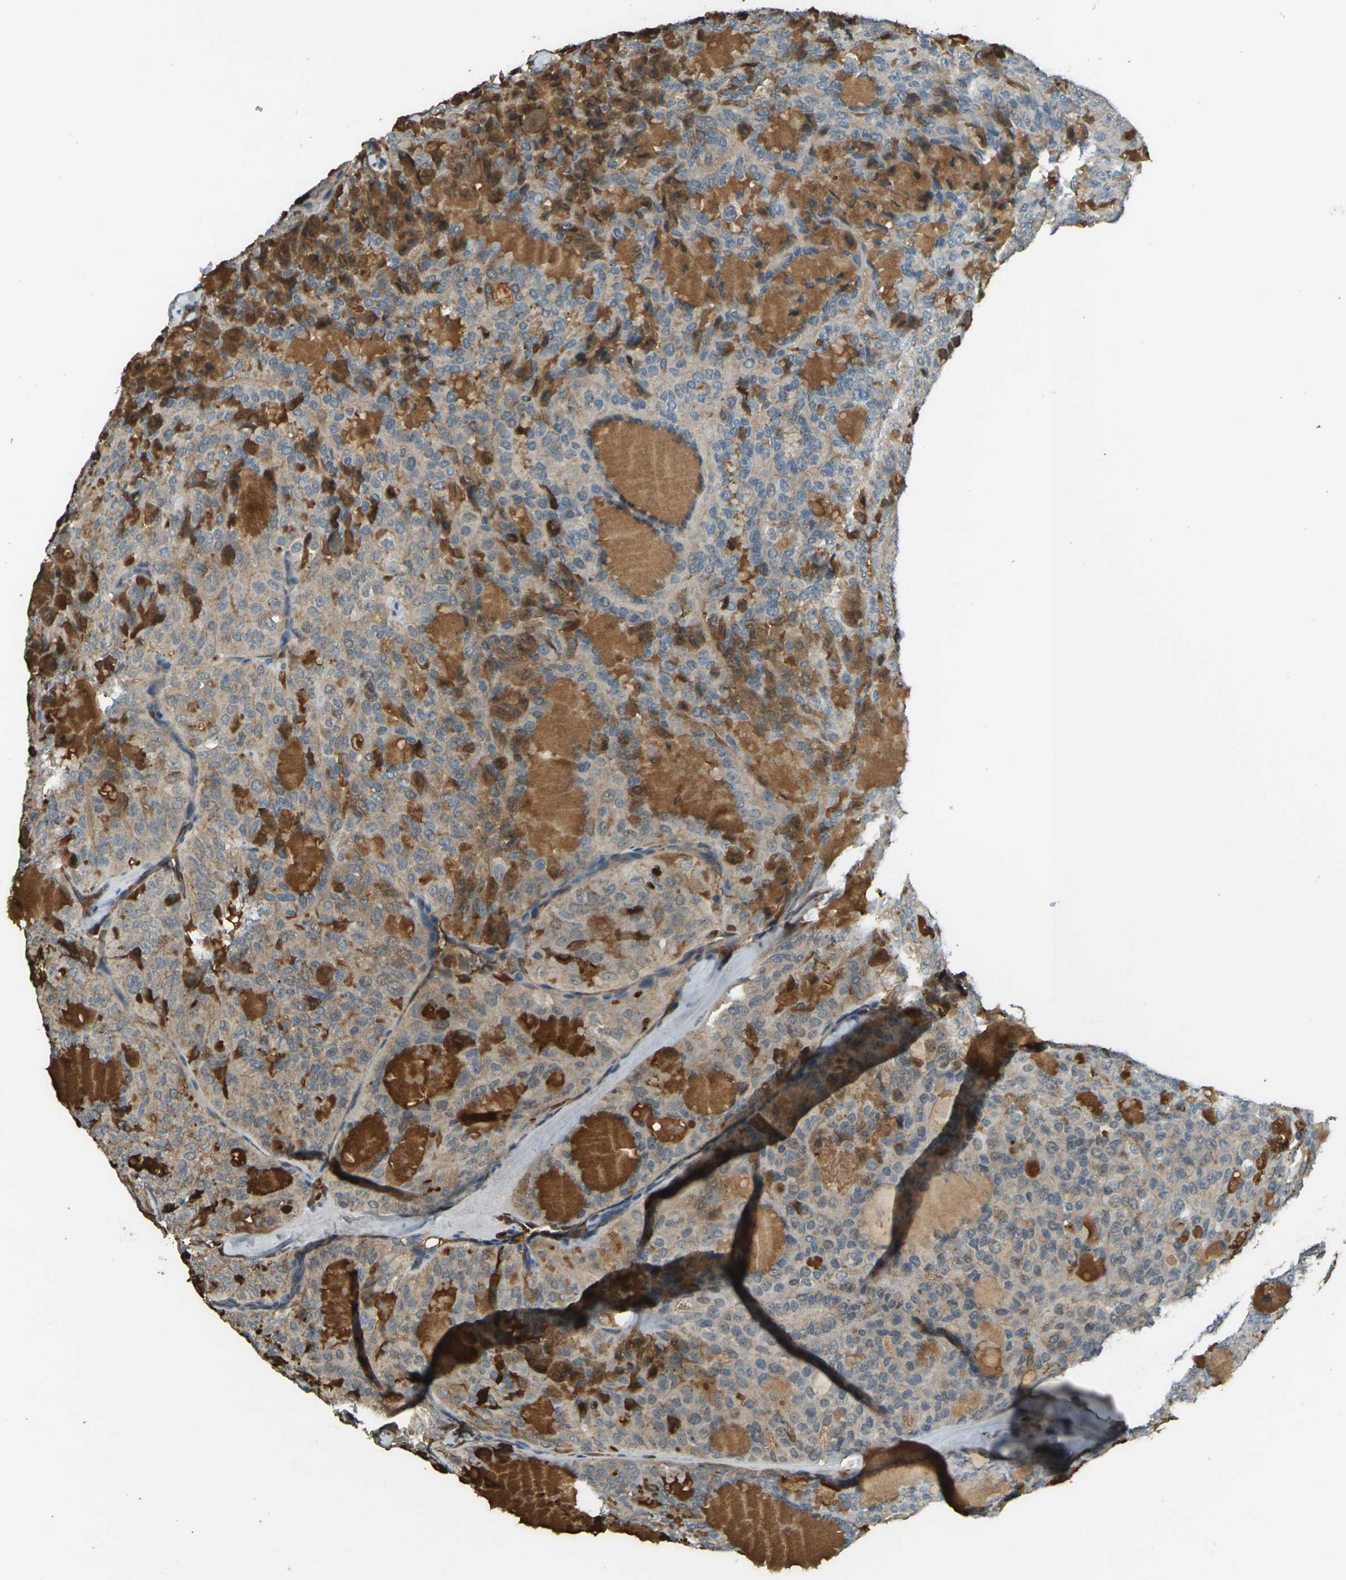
{"staining": {"intensity": "moderate", "quantity": ">75%", "location": "cytoplasmic/membranous"}, "tissue": "thyroid cancer", "cell_type": "Tumor cells", "image_type": "cancer", "snomed": [{"axis": "morphology", "description": "Follicular adenoma carcinoma, NOS"}, {"axis": "topography", "description": "Thyroid gland"}], "caption": "IHC (DAB (3,3'-diaminobenzidine)) staining of human follicular adenoma carcinoma (thyroid) reveals moderate cytoplasmic/membranous protein staining in about >75% of tumor cells.", "gene": "CYP1B1", "patient": {"sex": "male", "age": 75}}